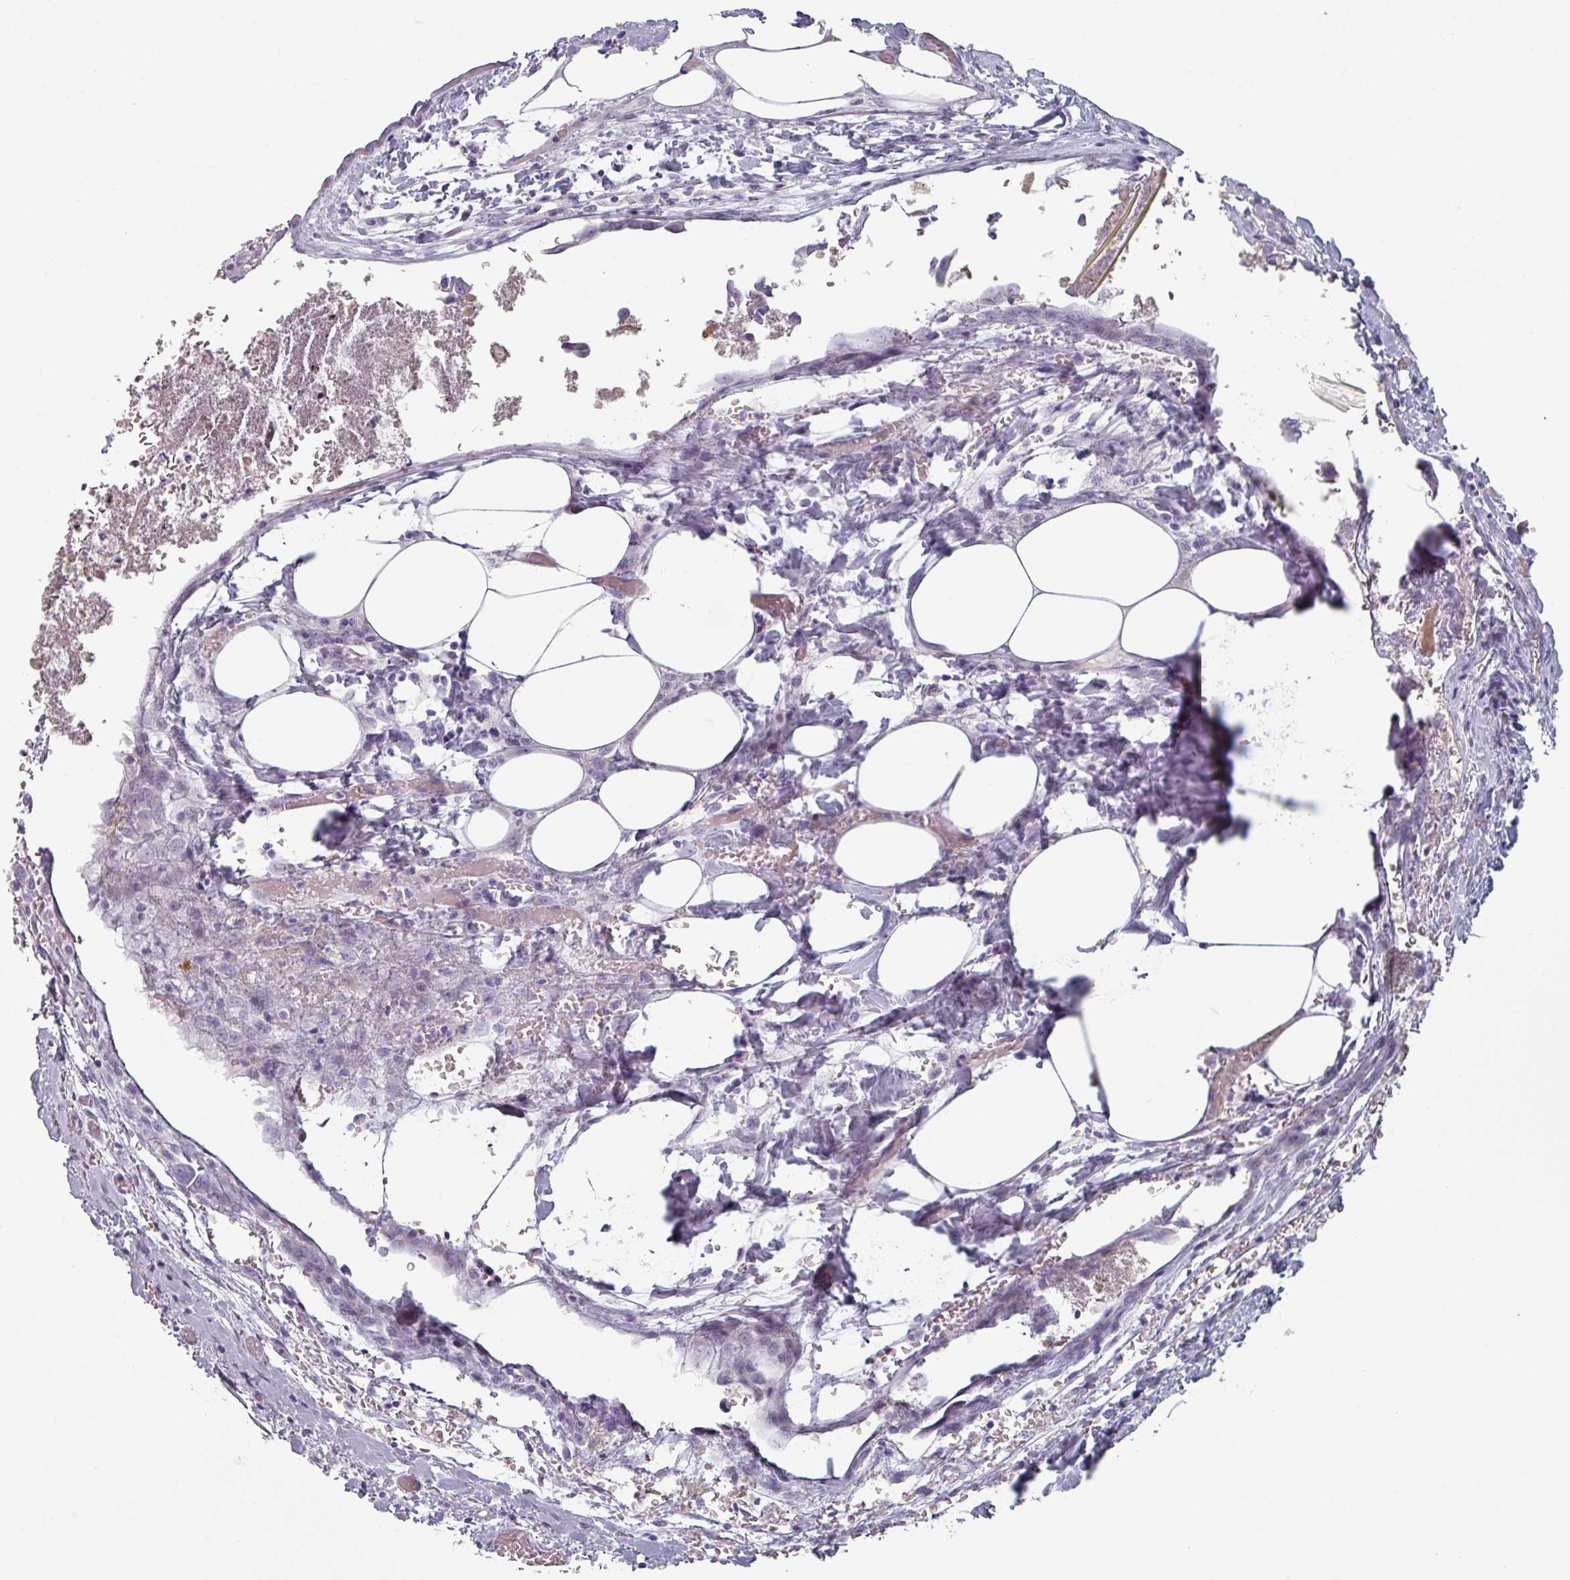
{"staining": {"intensity": "negative", "quantity": "none", "location": "none"}, "tissue": "colorectal cancer", "cell_type": "Tumor cells", "image_type": "cancer", "snomed": [{"axis": "morphology", "description": "Adenocarcinoma, NOS"}, {"axis": "topography", "description": "Colon"}], "caption": "Immunohistochemical staining of colorectal cancer exhibits no significant positivity in tumor cells.", "gene": "SLC35G2", "patient": {"sex": "male", "age": 71}}